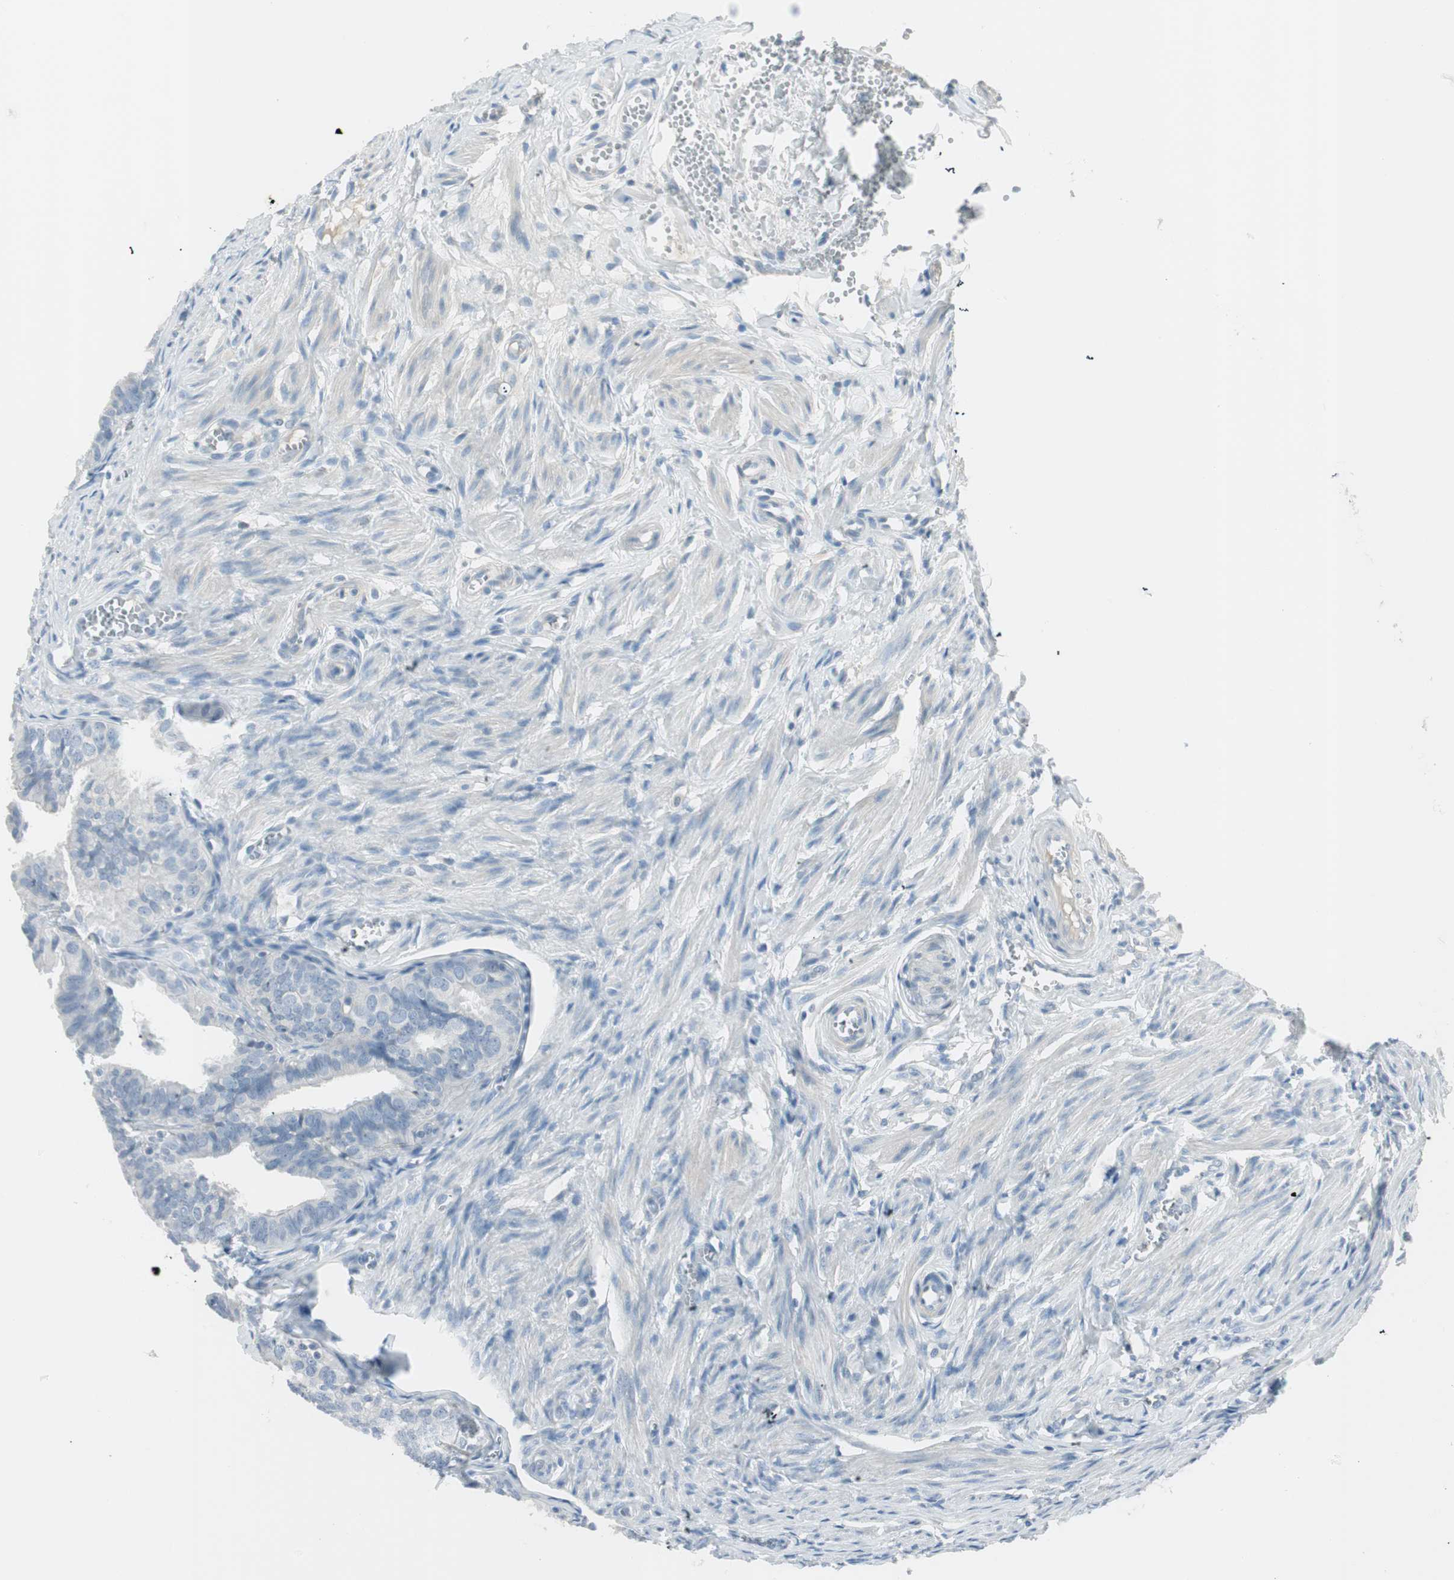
{"staining": {"intensity": "weak", "quantity": "25%-75%", "location": "cytoplasmic/membranous"}, "tissue": "fallopian tube", "cell_type": "Glandular cells", "image_type": "normal", "snomed": [{"axis": "morphology", "description": "Normal tissue, NOS"}, {"axis": "topography", "description": "Fallopian tube"}], "caption": "Glandular cells show low levels of weak cytoplasmic/membranous staining in about 25%-75% of cells in normal human fallopian tube. Nuclei are stained in blue.", "gene": "ITLN2", "patient": {"sex": "female", "age": 46}}